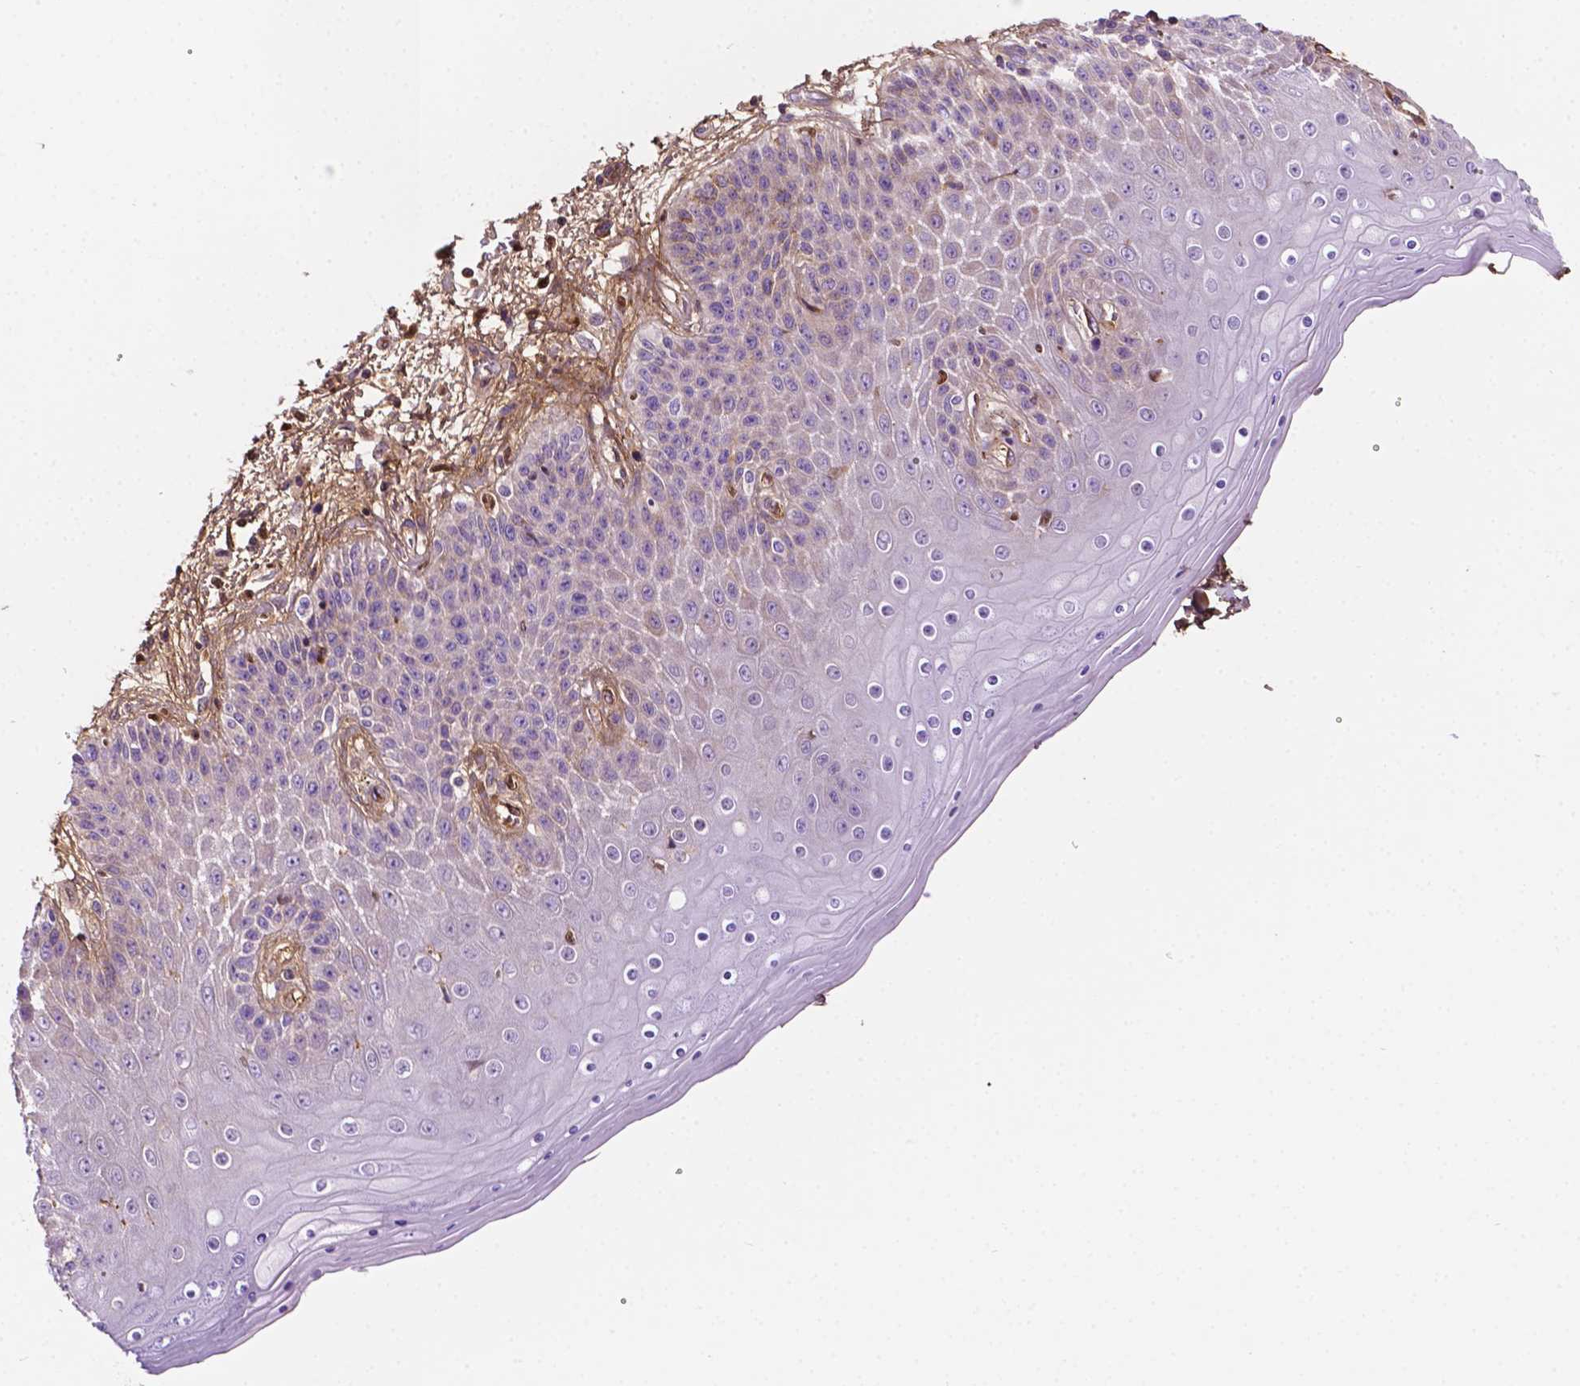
{"staining": {"intensity": "moderate", "quantity": "25%-75%", "location": "cytoplasmic/membranous"}, "tissue": "skin", "cell_type": "Epidermal cells", "image_type": "normal", "snomed": [{"axis": "morphology", "description": "Normal tissue, NOS"}, {"axis": "topography", "description": "Anal"}], "caption": "Protein expression analysis of normal human skin reveals moderate cytoplasmic/membranous expression in approximately 25%-75% of epidermal cells. (DAB (3,3'-diaminobenzidine) IHC, brown staining for protein, blue staining for nuclei).", "gene": "DCN", "patient": {"sex": "female", "age": 46}}